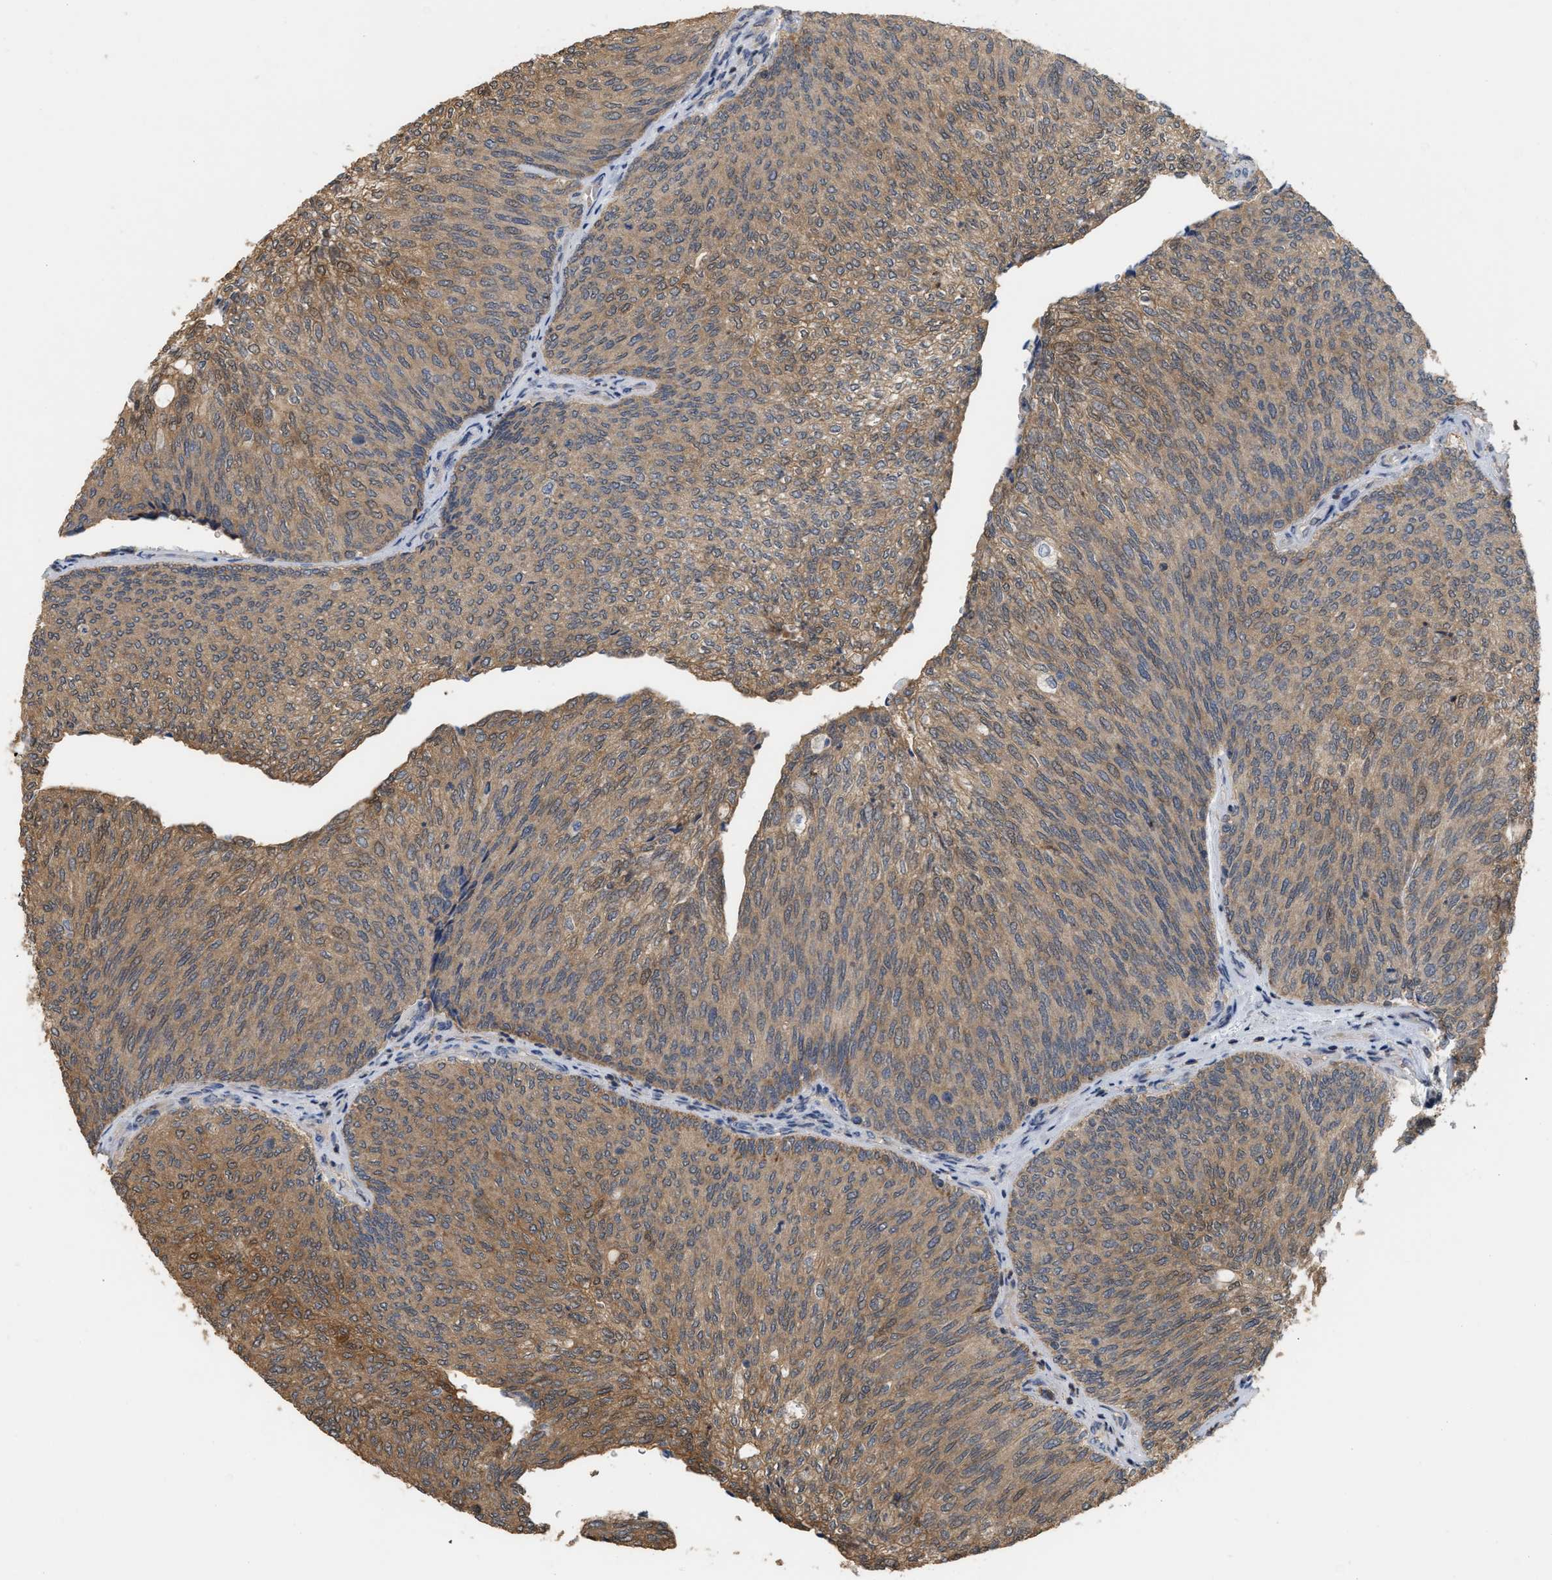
{"staining": {"intensity": "moderate", "quantity": ">75%", "location": "cytoplasmic/membranous"}, "tissue": "urothelial cancer", "cell_type": "Tumor cells", "image_type": "cancer", "snomed": [{"axis": "morphology", "description": "Urothelial carcinoma, Low grade"}, {"axis": "topography", "description": "Urinary bladder"}], "caption": "DAB (3,3'-diaminobenzidine) immunohistochemical staining of human urothelial carcinoma (low-grade) exhibits moderate cytoplasmic/membranous protein positivity in about >75% of tumor cells. (Brightfield microscopy of DAB IHC at high magnification).", "gene": "MTPN", "patient": {"sex": "female", "age": 79}}